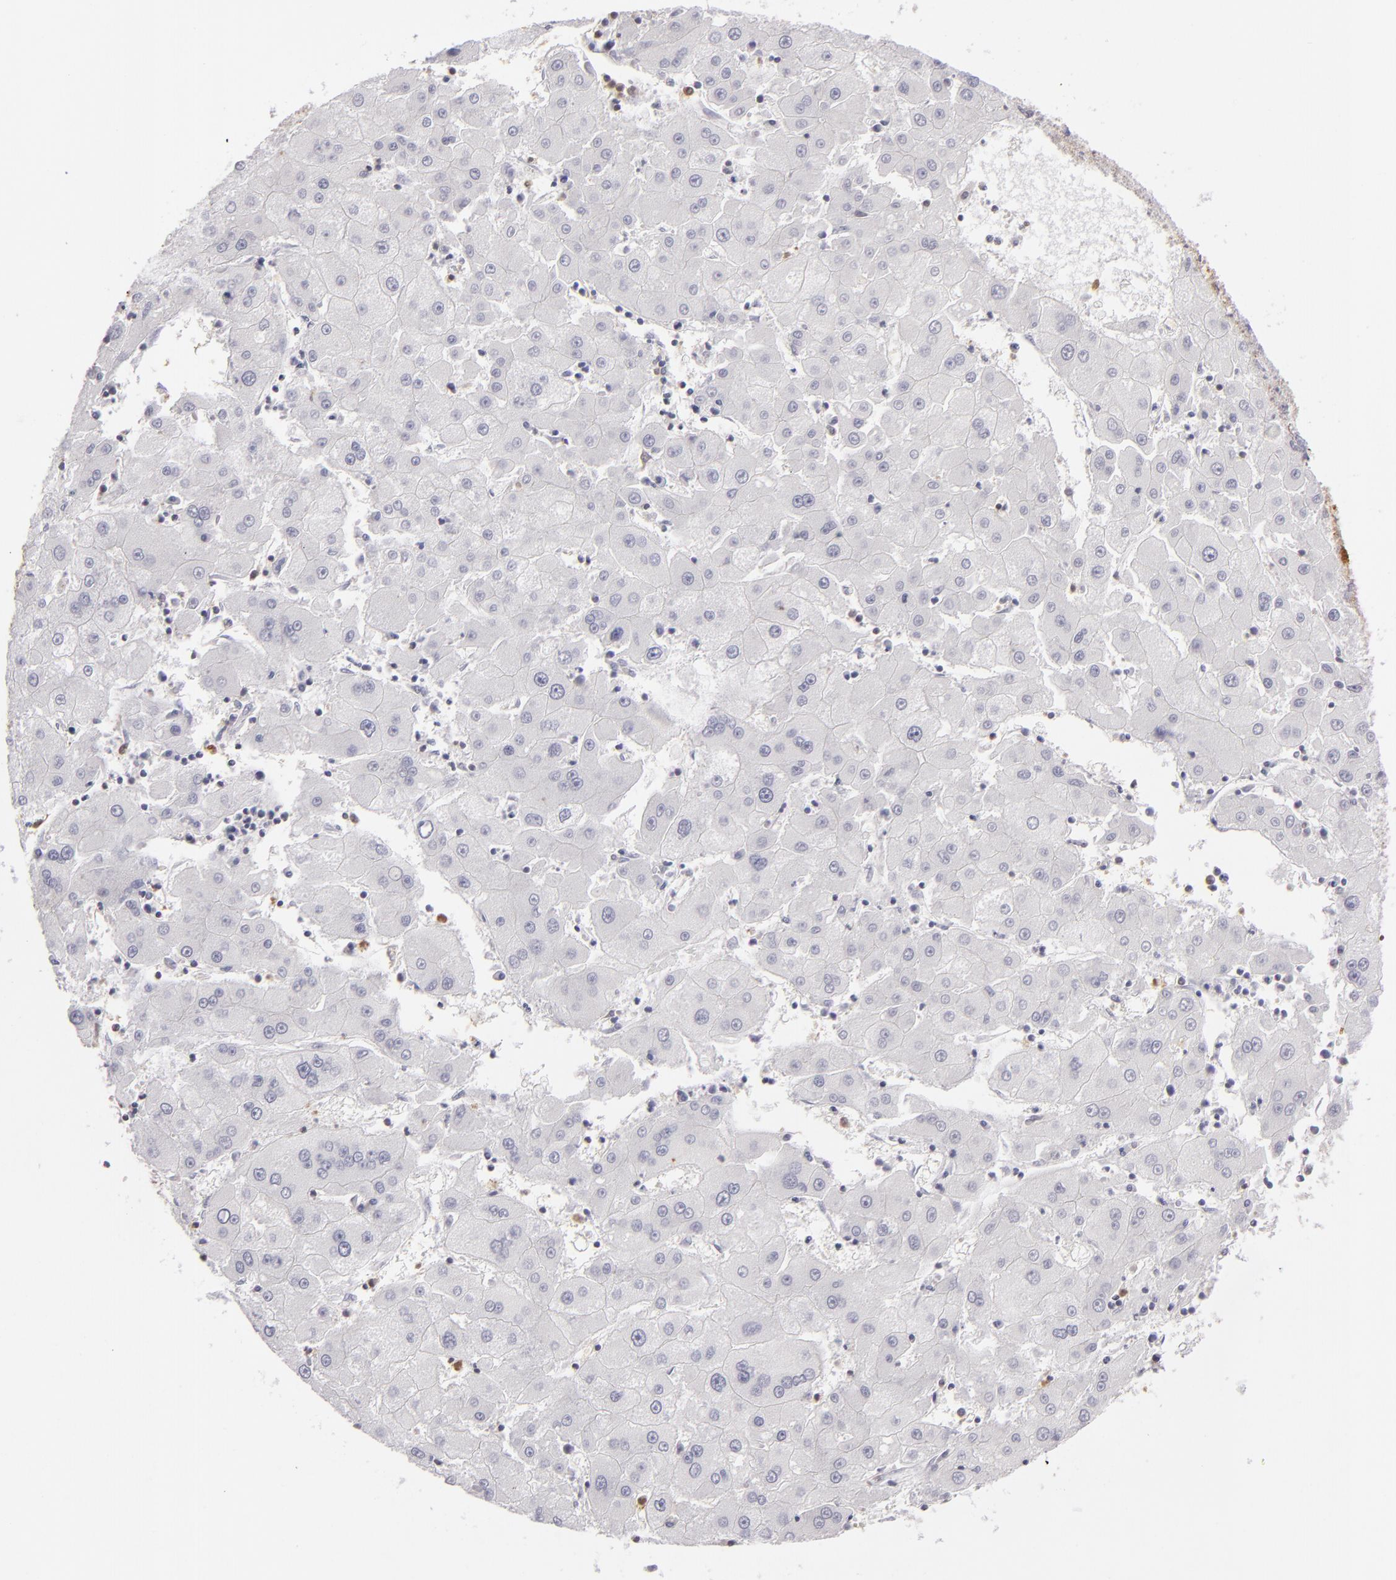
{"staining": {"intensity": "negative", "quantity": "none", "location": "none"}, "tissue": "liver cancer", "cell_type": "Tumor cells", "image_type": "cancer", "snomed": [{"axis": "morphology", "description": "Carcinoma, Hepatocellular, NOS"}, {"axis": "topography", "description": "Liver"}], "caption": "Photomicrograph shows no protein positivity in tumor cells of liver cancer tissue. The staining was performed using DAB (3,3'-diaminobenzidine) to visualize the protein expression in brown, while the nuclei were stained in blue with hematoxylin (Magnification: 20x).", "gene": "S100A2", "patient": {"sex": "male", "age": 72}}